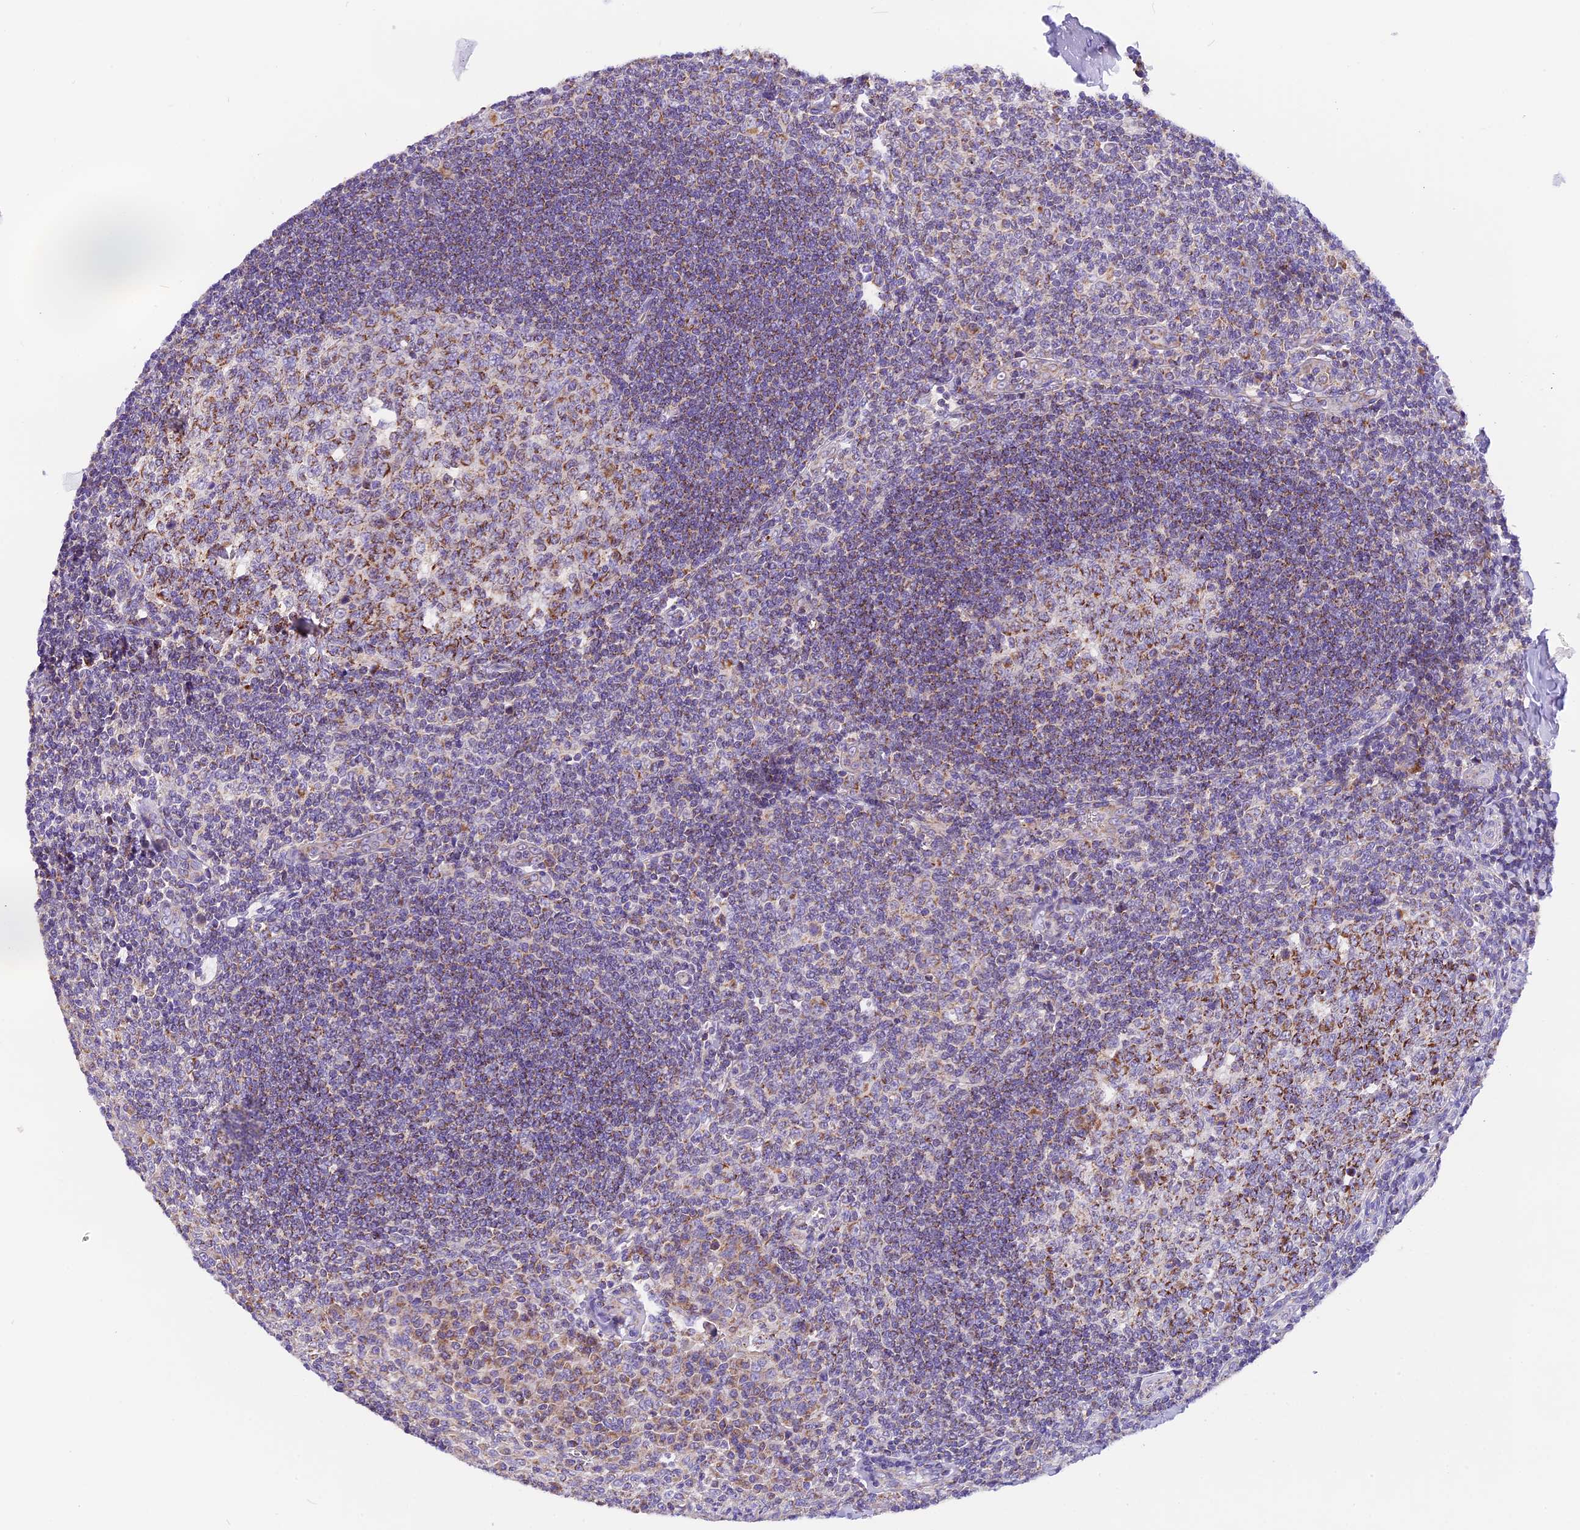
{"staining": {"intensity": "strong", "quantity": "25%-75%", "location": "cytoplasmic/membranous"}, "tissue": "tonsil", "cell_type": "Germinal center cells", "image_type": "normal", "snomed": [{"axis": "morphology", "description": "Normal tissue, NOS"}, {"axis": "topography", "description": "Tonsil"}], "caption": "Immunohistochemical staining of unremarkable human tonsil reveals strong cytoplasmic/membranous protein positivity in about 25%-75% of germinal center cells. The staining was performed using DAB, with brown indicating positive protein expression. Nuclei are stained blue with hematoxylin.", "gene": "MGME1", "patient": {"sex": "male", "age": 27}}